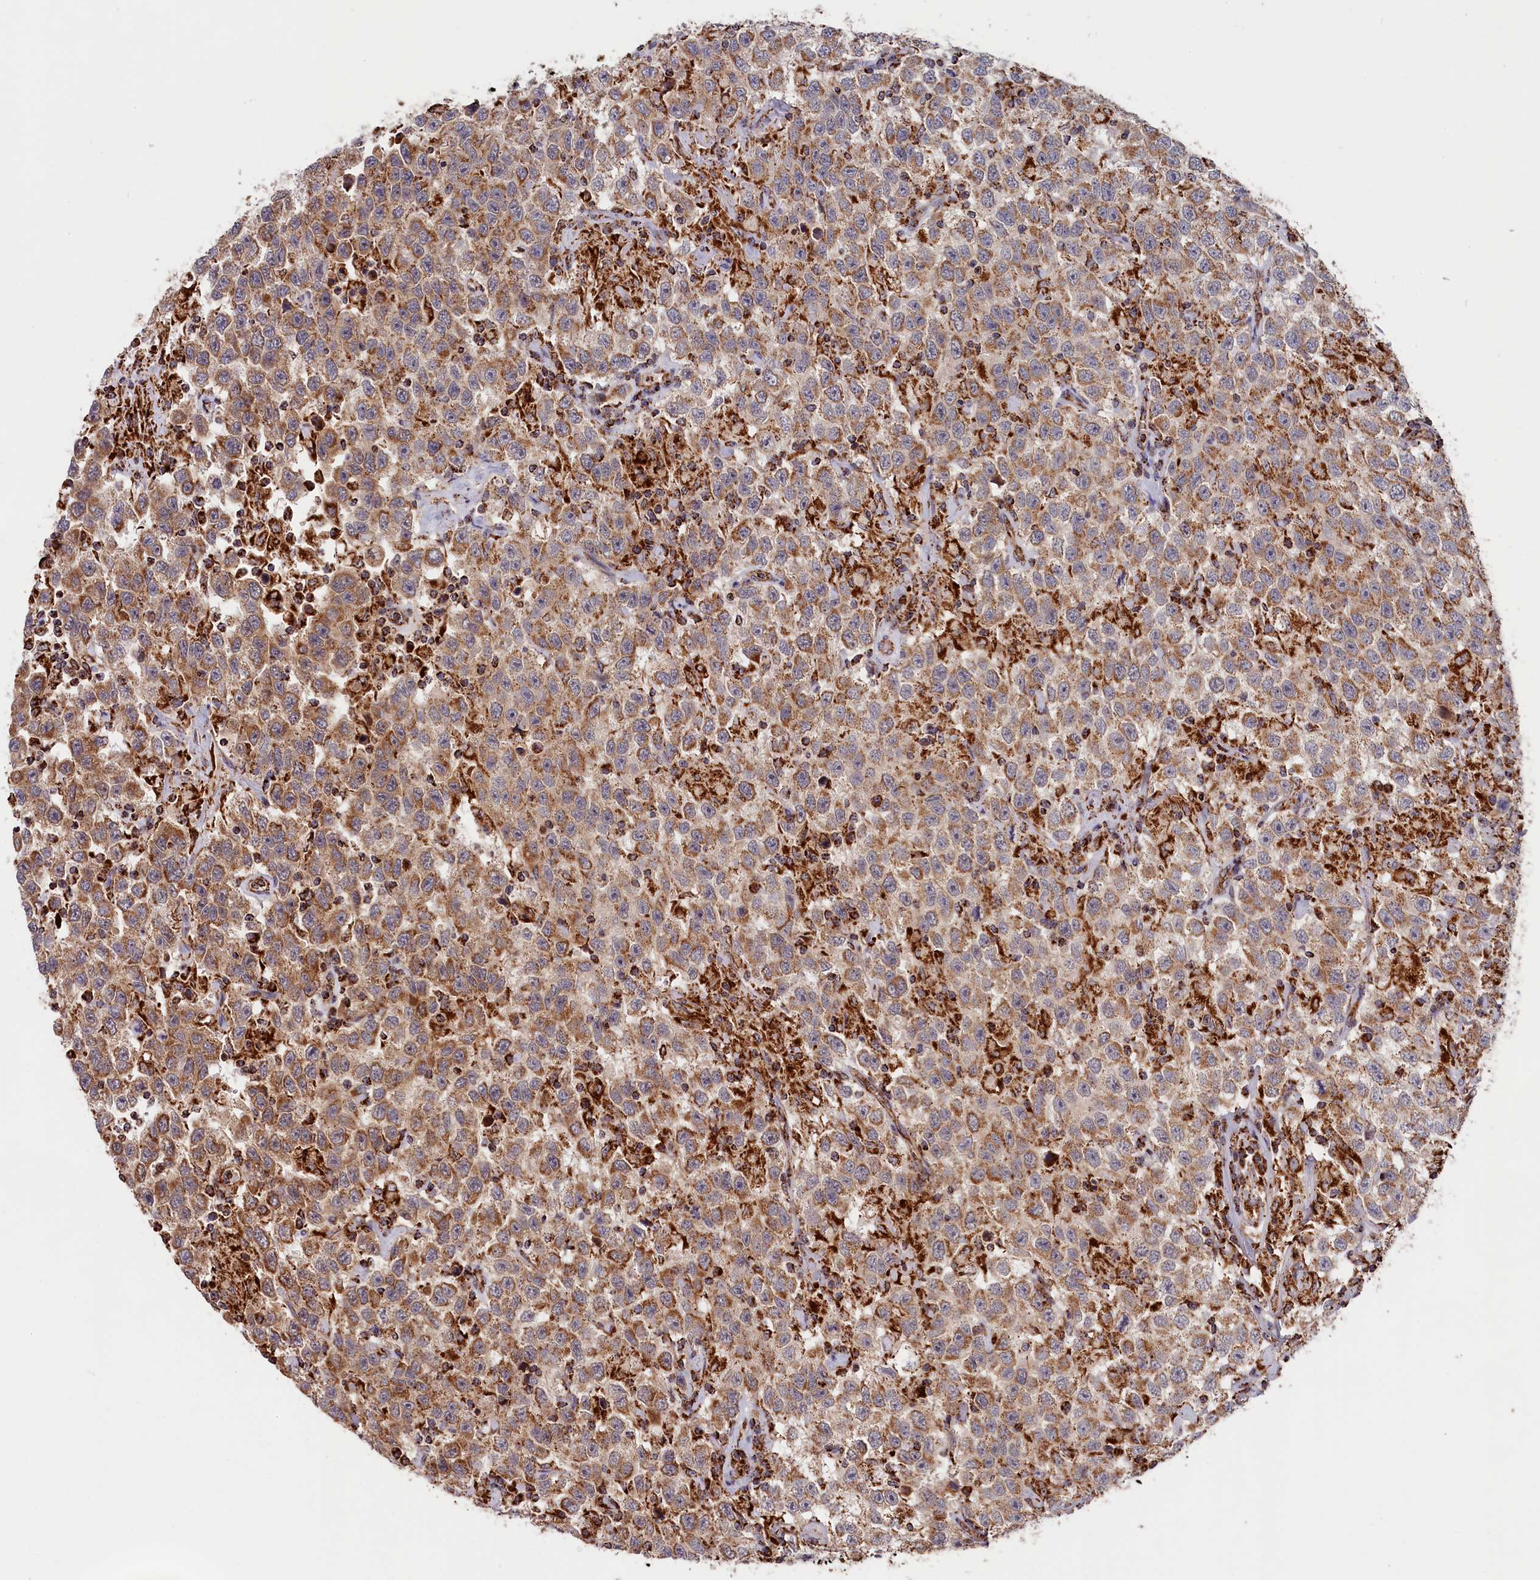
{"staining": {"intensity": "moderate", "quantity": ">75%", "location": "cytoplasmic/membranous"}, "tissue": "testis cancer", "cell_type": "Tumor cells", "image_type": "cancer", "snomed": [{"axis": "morphology", "description": "Seminoma, NOS"}, {"axis": "topography", "description": "Testis"}], "caption": "Testis seminoma tissue displays moderate cytoplasmic/membranous expression in about >75% of tumor cells, visualized by immunohistochemistry.", "gene": "MACROD1", "patient": {"sex": "male", "age": 41}}